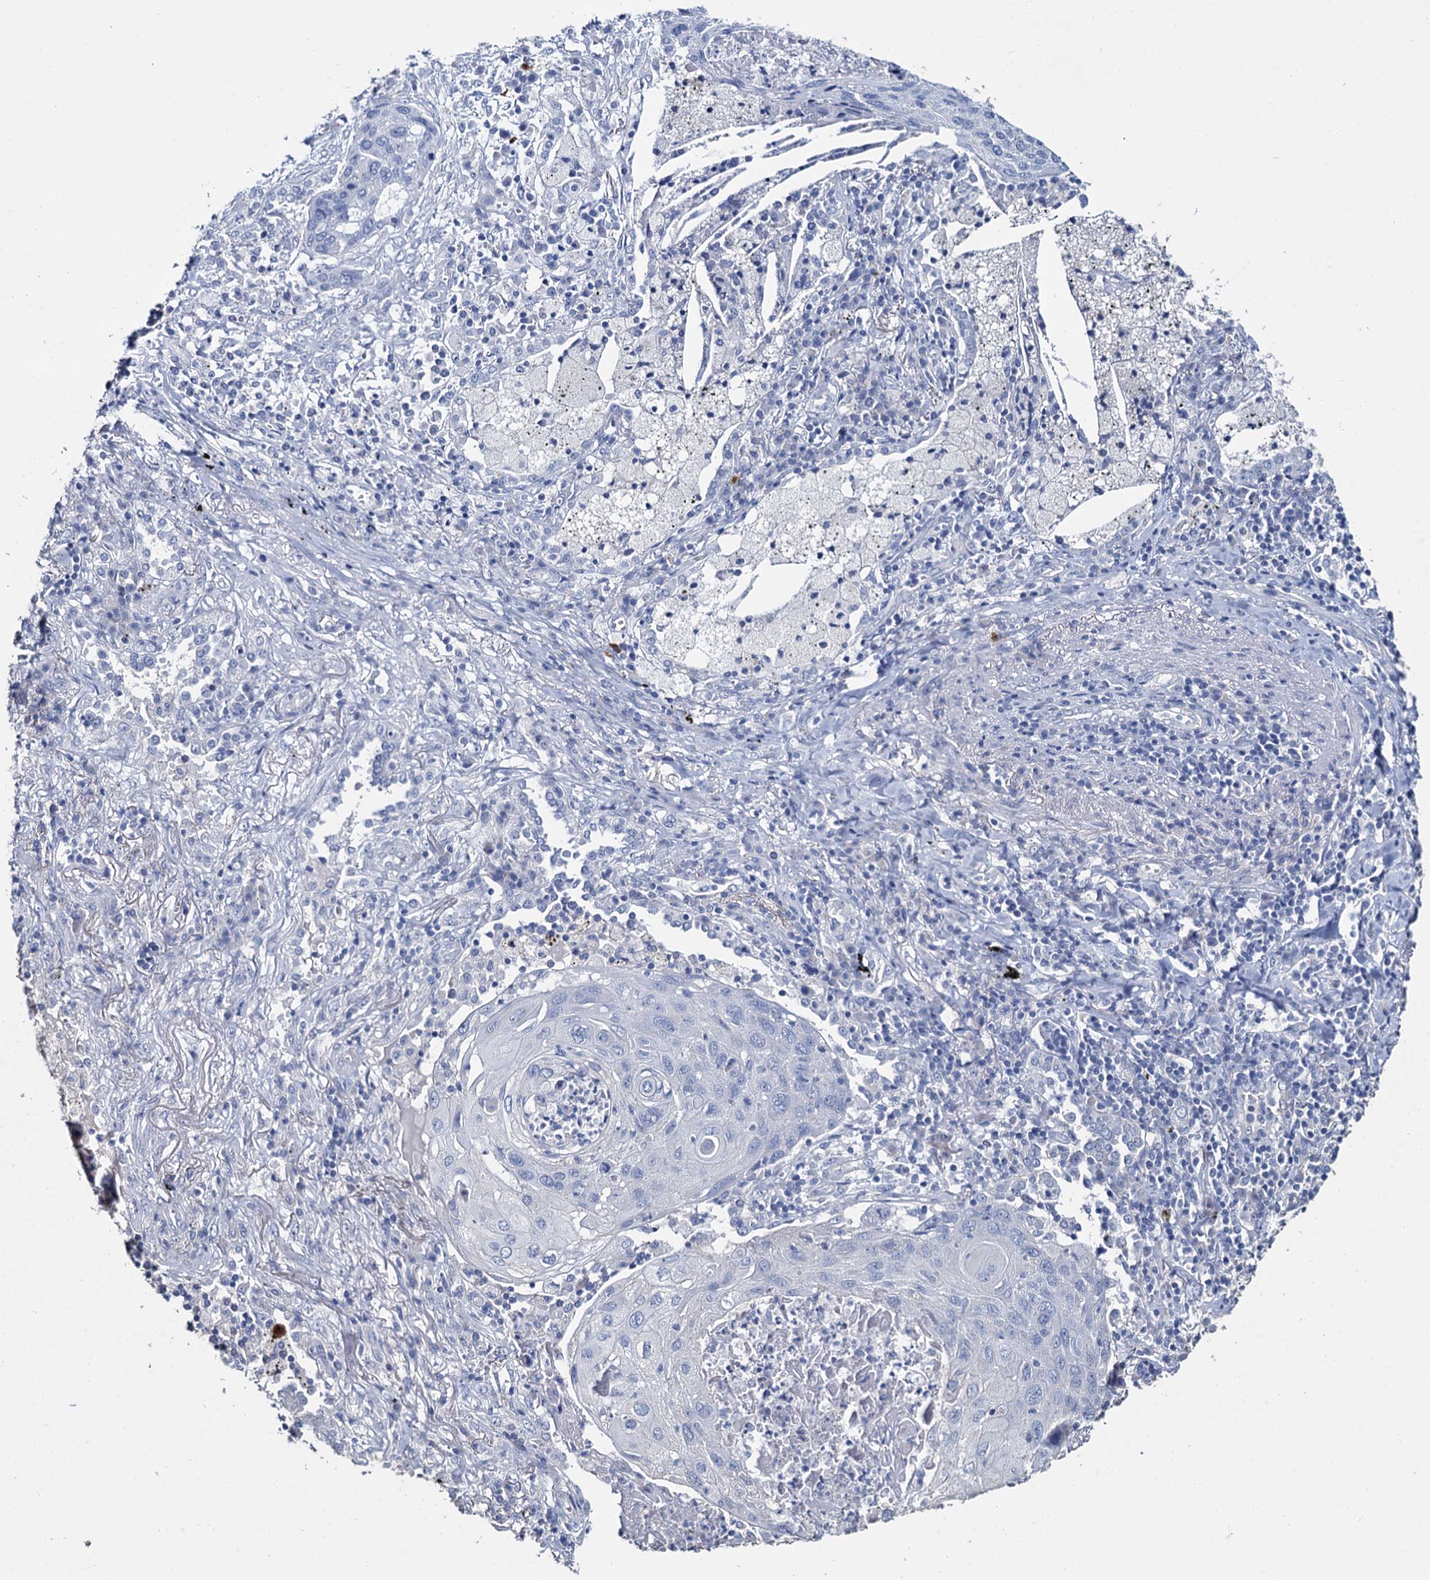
{"staining": {"intensity": "negative", "quantity": "none", "location": "none"}, "tissue": "lung cancer", "cell_type": "Tumor cells", "image_type": "cancer", "snomed": [{"axis": "morphology", "description": "Squamous cell carcinoma, NOS"}, {"axis": "topography", "description": "Lung"}], "caption": "There is no significant expression in tumor cells of lung cancer.", "gene": "SNCB", "patient": {"sex": "female", "age": 63}}